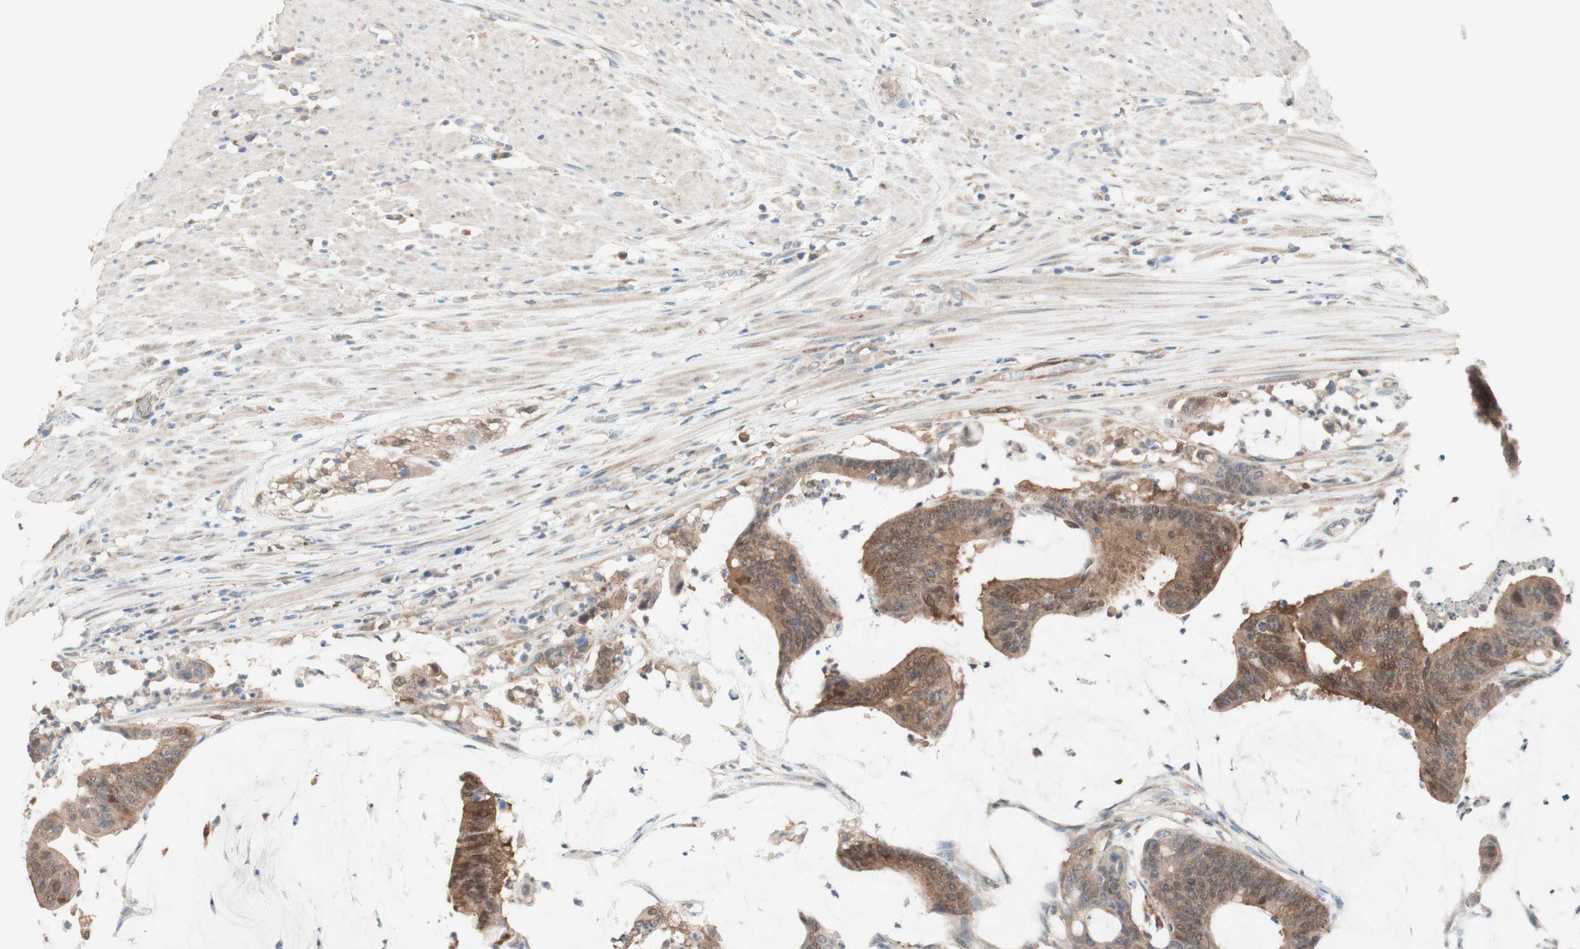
{"staining": {"intensity": "moderate", "quantity": ">75%", "location": "cytoplasmic/membranous"}, "tissue": "colorectal cancer", "cell_type": "Tumor cells", "image_type": "cancer", "snomed": [{"axis": "morphology", "description": "Adenocarcinoma, NOS"}, {"axis": "topography", "description": "Rectum"}], "caption": "Human colorectal cancer (adenocarcinoma) stained with a protein marker reveals moderate staining in tumor cells.", "gene": "COMT", "patient": {"sex": "female", "age": 66}}